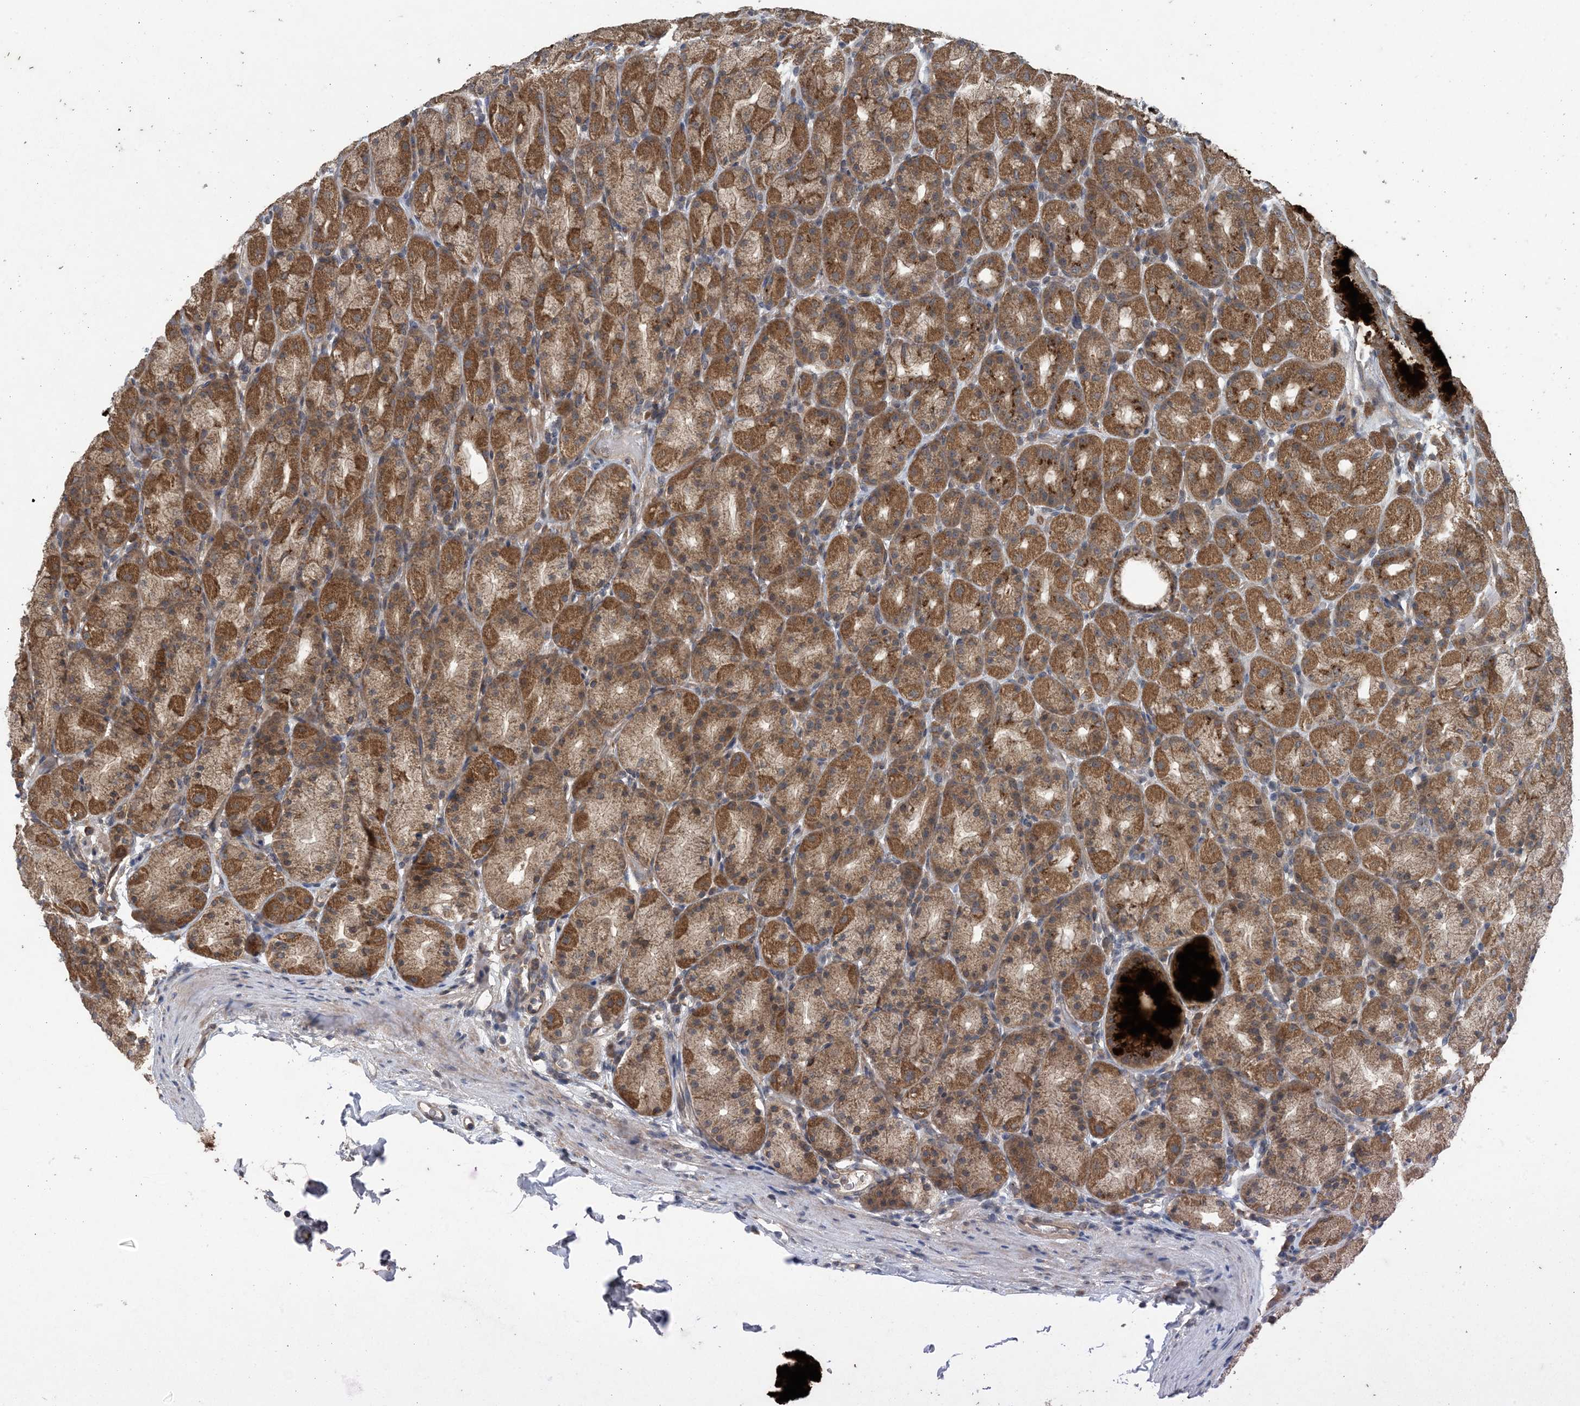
{"staining": {"intensity": "moderate", "quantity": ">75%", "location": "cytoplasmic/membranous"}, "tissue": "stomach", "cell_type": "Glandular cells", "image_type": "normal", "snomed": [{"axis": "morphology", "description": "Normal tissue, NOS"}, {"axis": "topography", "description": "Stomach, upper"}], "caption": "About >75% of glandular cells in unremarkable human stomach display moderate cytoplasmic/membranous protein staining as visualized by brown immunohistochemical staining.", "gene": "MYO9B", "patient": {"sex": "male", "age": 68}}